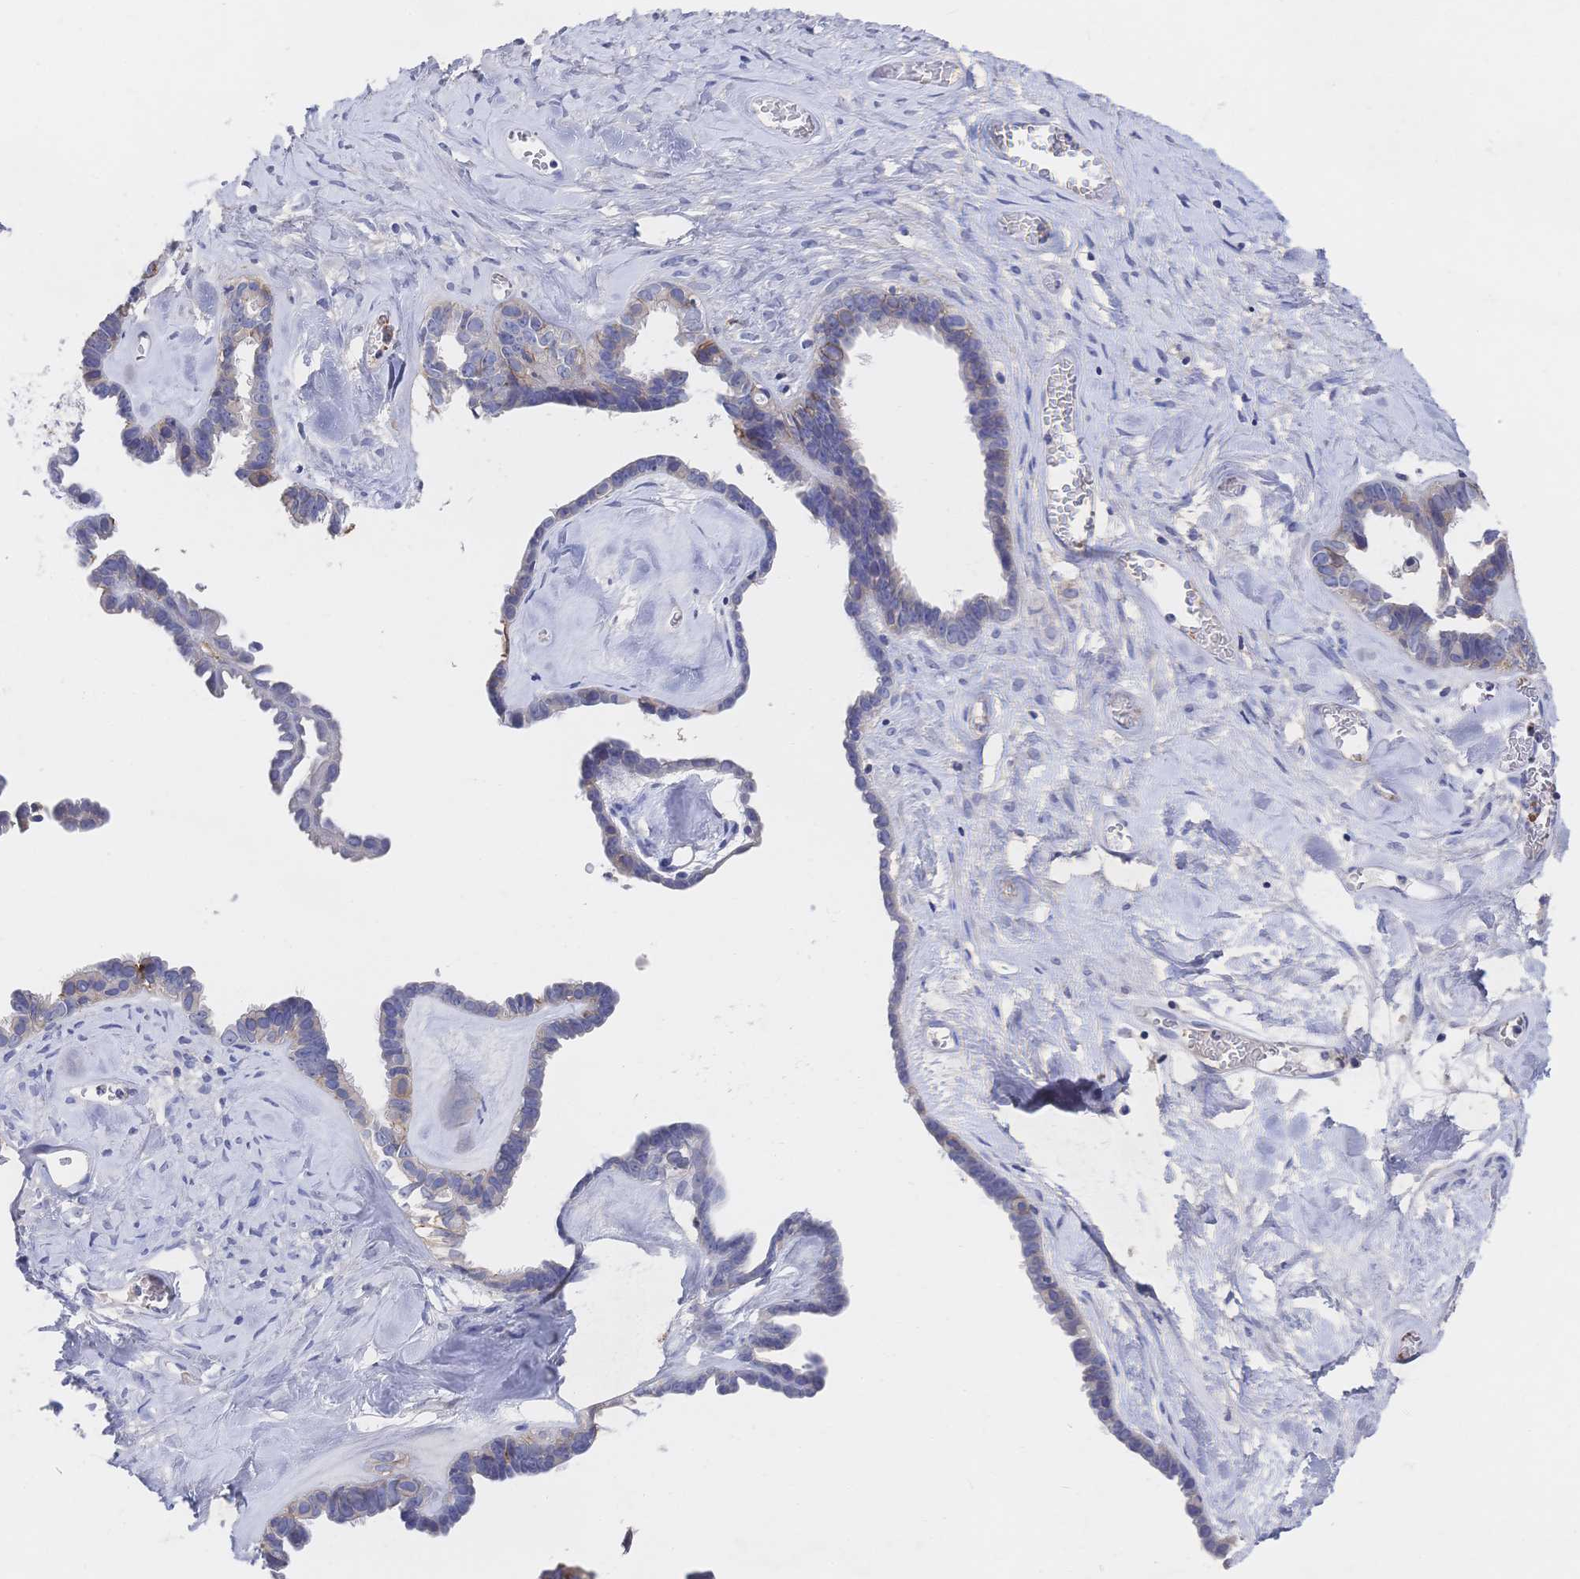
{"staining": {"intensity": "moderate", "quantity": "<25%", "location": "cytoplasmic/membranous"}, "tissue": "ovarian cancer", "cell_type": "Tumor cells", "image_type": "cancer", "snomed": [{"axis": "morphology", "description": "Cystadenocarcinoma, serous, NOS"}, {"axis": "topography", "description": "Ovary"}], "caption": "Immunohistochemistry of human ovarian cancer exhibits low levels of moderate cytoplasmic/membranous positivity in approximately <25% of tumor cells.", "gene": "F11R", "patient": {"sex": "female", "age": 69}}